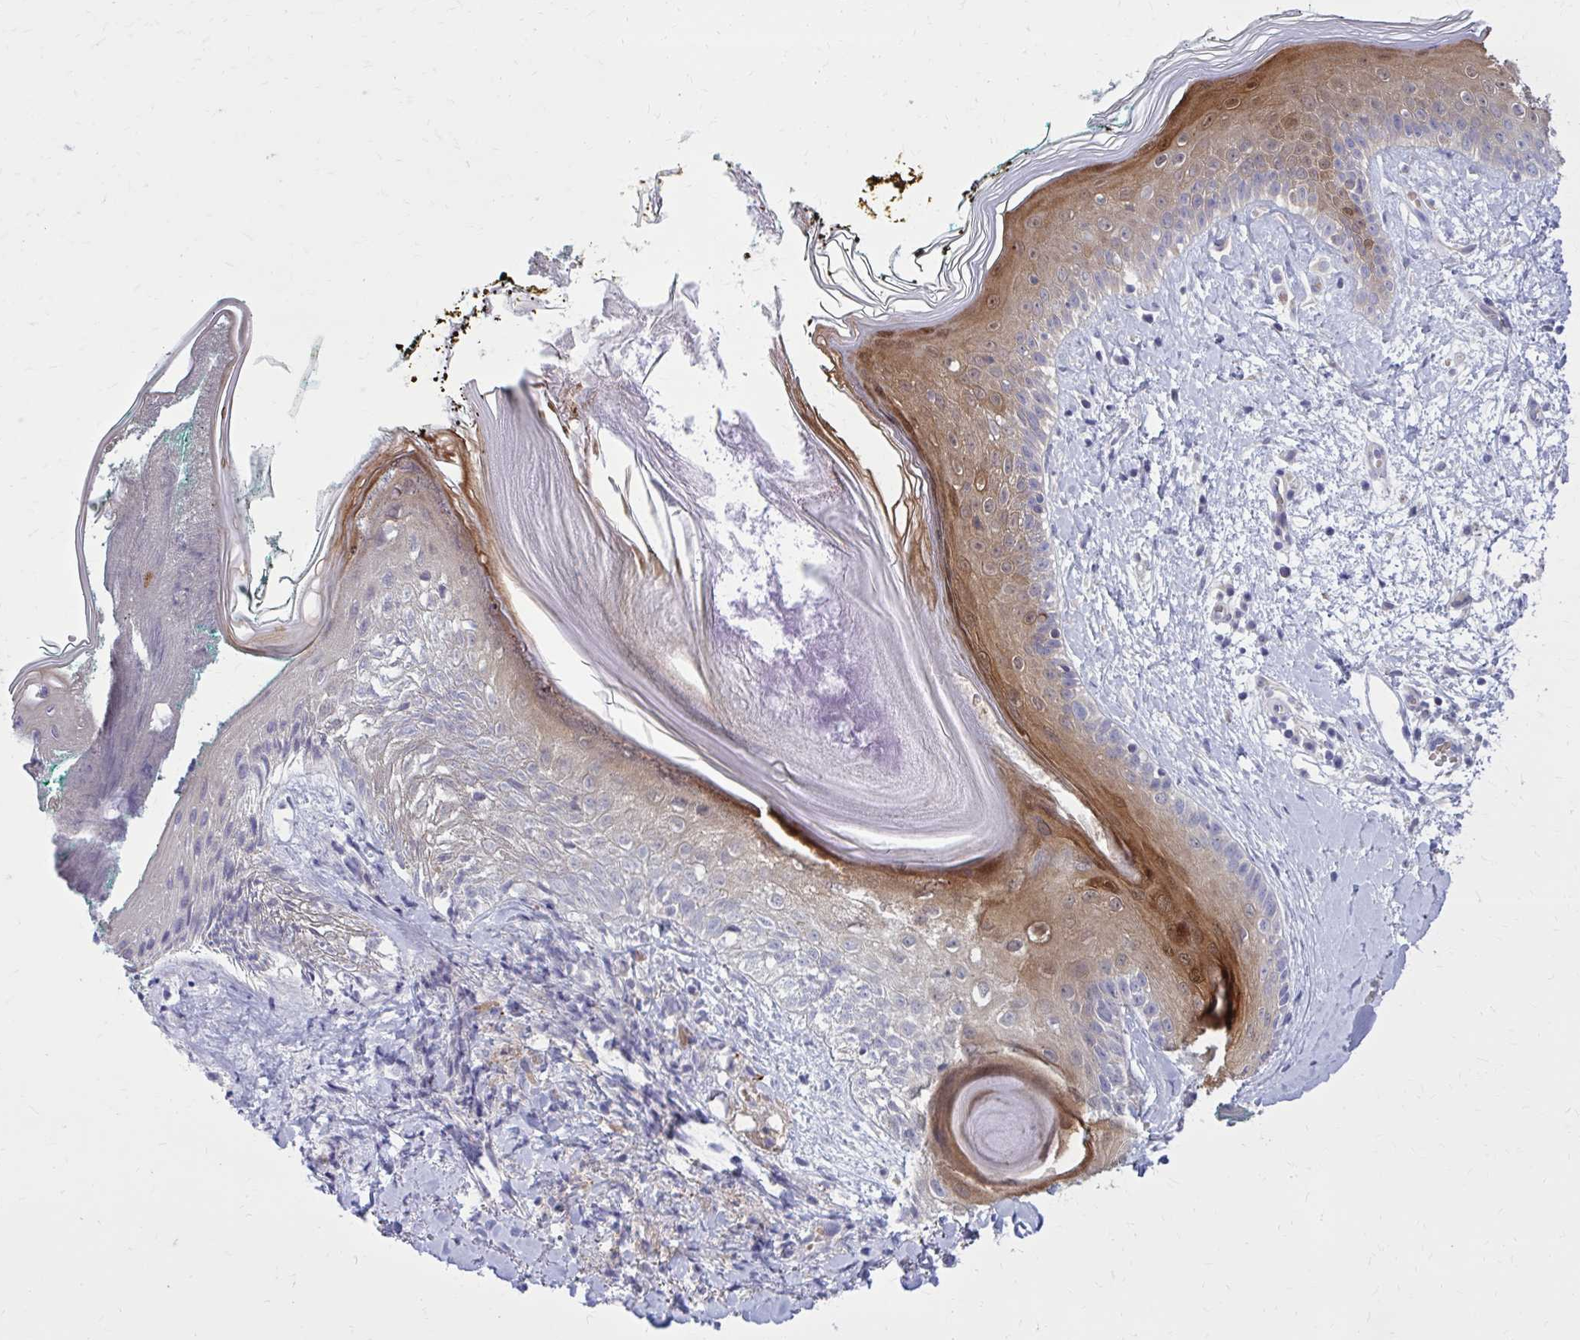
{"staining": {"intensity": "negative", "quantity": "none", "location": "none"}, "tissue": "skin", "cell_type": "Fibroblasts", "image_type": "normal", "snomed": [{"axis": "morphology", "description": "Normal tissue, NOS"}, {"axis": "topography", "description": "Skin"}], "caption": "Immunohistochemistry histopathology image of benign skin: skin stained with DAB reveals no significant protein positivity in fibroblasts.", "gene": "DBI", "patient": {"sex": "female", "age": 34}}